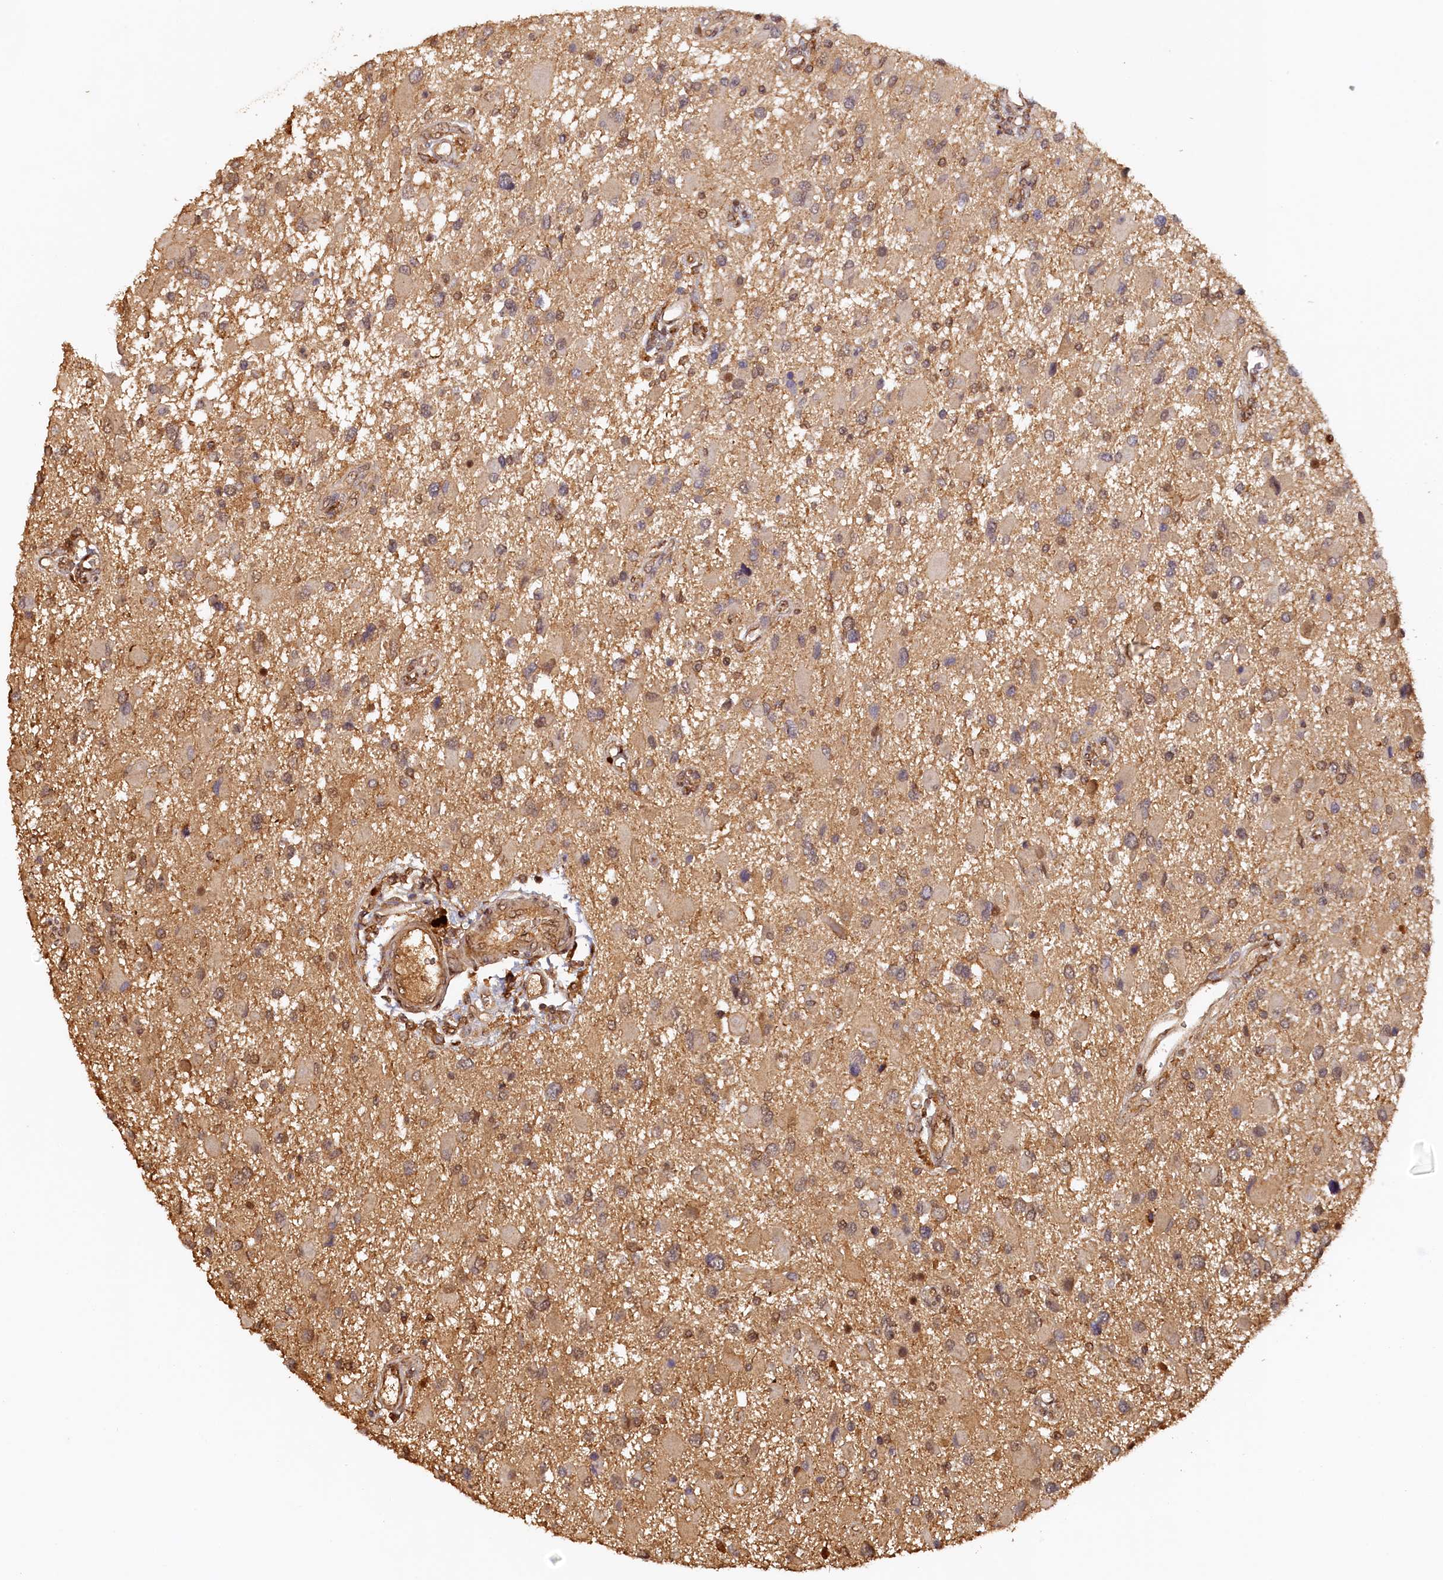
{"staining": {"intensity": "moderate", "quantity": "<25%", "location": "nuclear"}, "tissue": "glioma", "cell_type": "Tumor cells", "image_type": "cancer", "snomed": [{"axis": "morphology", "description": "Glioma, malignant, High grade"}, {"axis": "topography", "description": "Brain"}], "caption": "Immunohistochemistry (IHC) (DAB (3,3'-diaminobenzidine)) staining of human glioma shows moderate nuclear protein expression in about <25% of tumor cells.", "gene": "UBL7", "patient": {"sex": "male", "age": 53}}